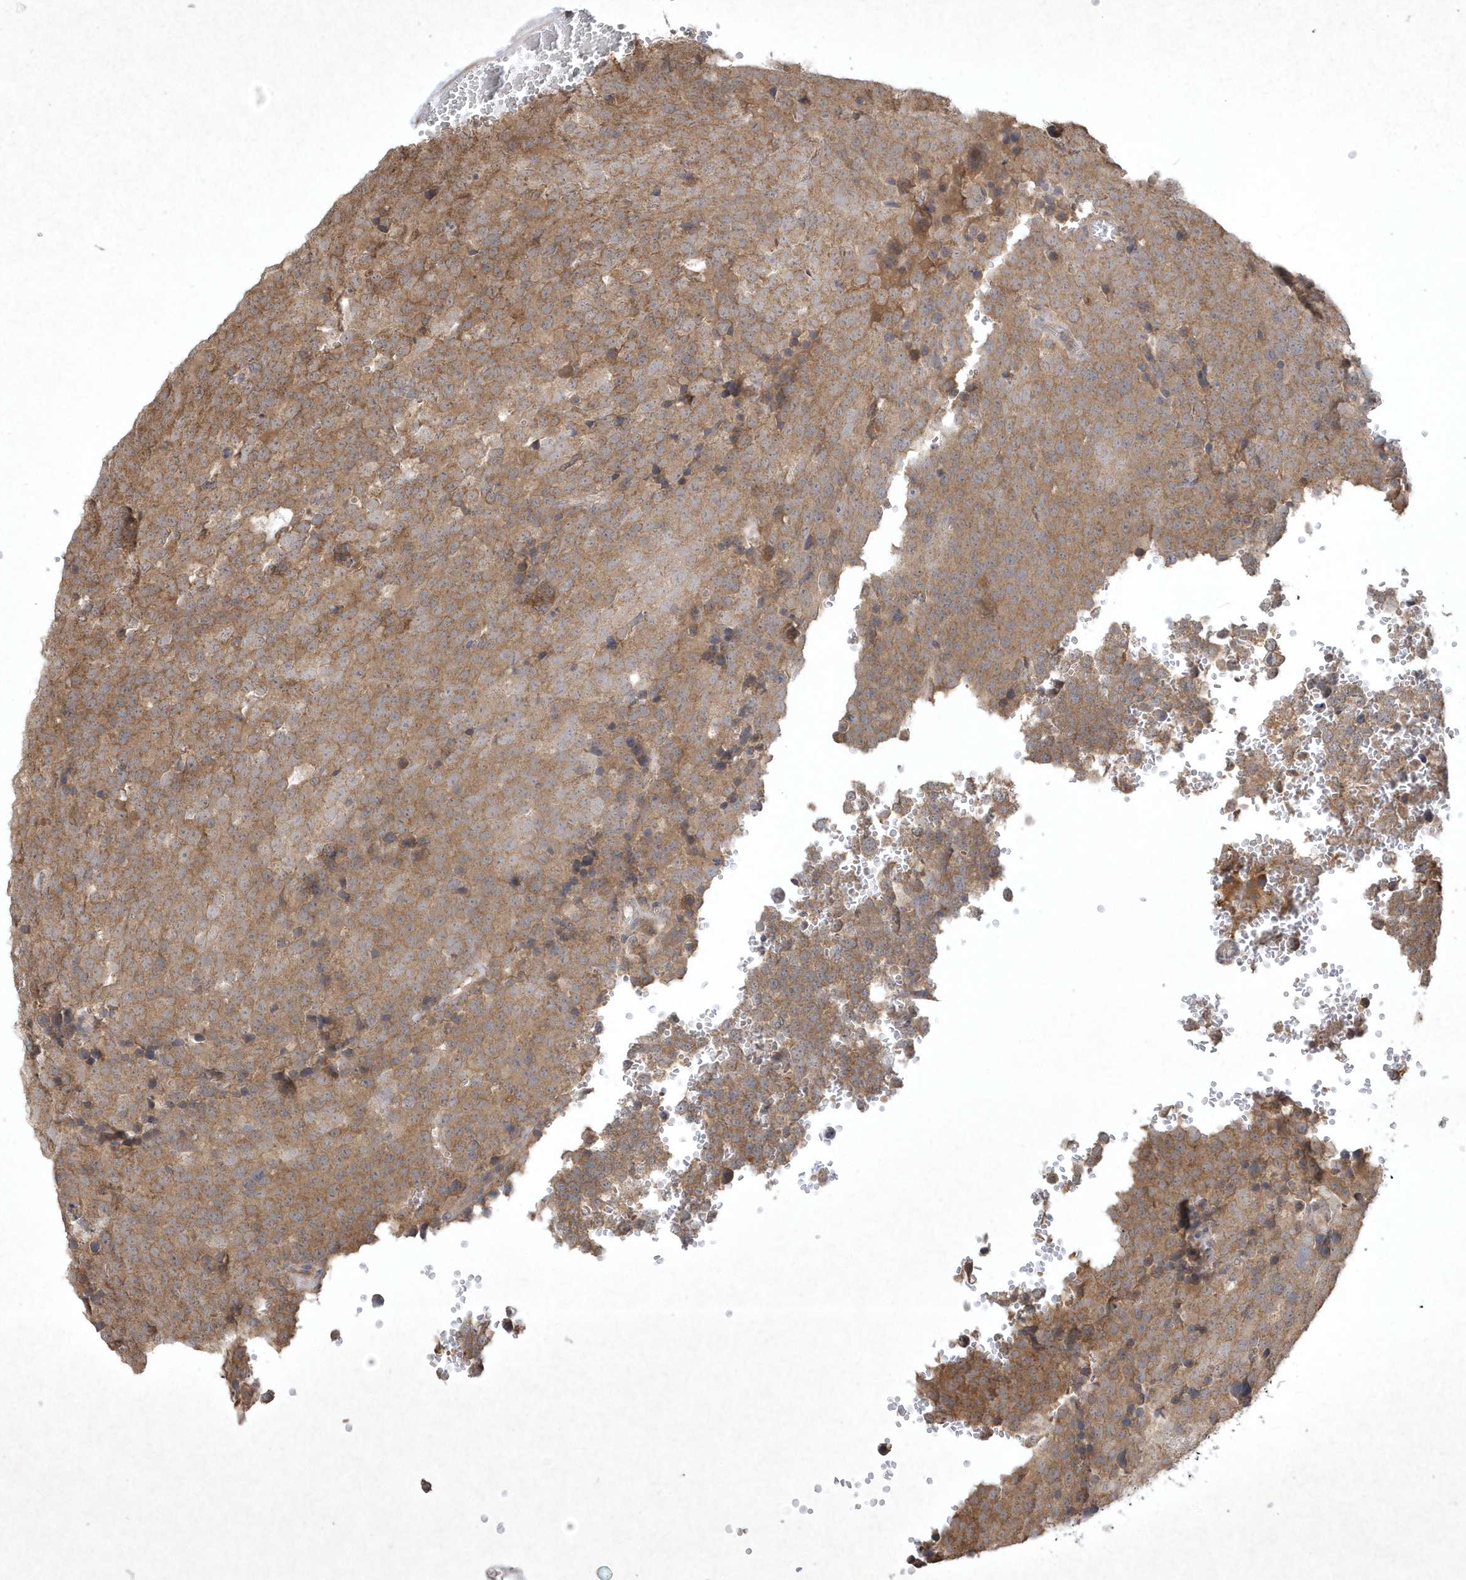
{"staining": {"intensity": "moderate", "quantity": ">75%", "location": "cytoplasmic/membranous"}, "tissue": "testis cancer", "cell_type": "Tumor cells", "image_type": "cancer", "snomed": [{"axis": "morphology", "description": "Seminoma, NOS"}, {"axis": "topography", "description": "Testis"}], "caption": "Testis seminoma was stained to show a protein in brown. There is medium levels of moderate cytoplasmic/membranous positivity in about >75% of tumor cells.", "gene": "AKR7A2", "patient": {"sex": "male", "age": 71}}